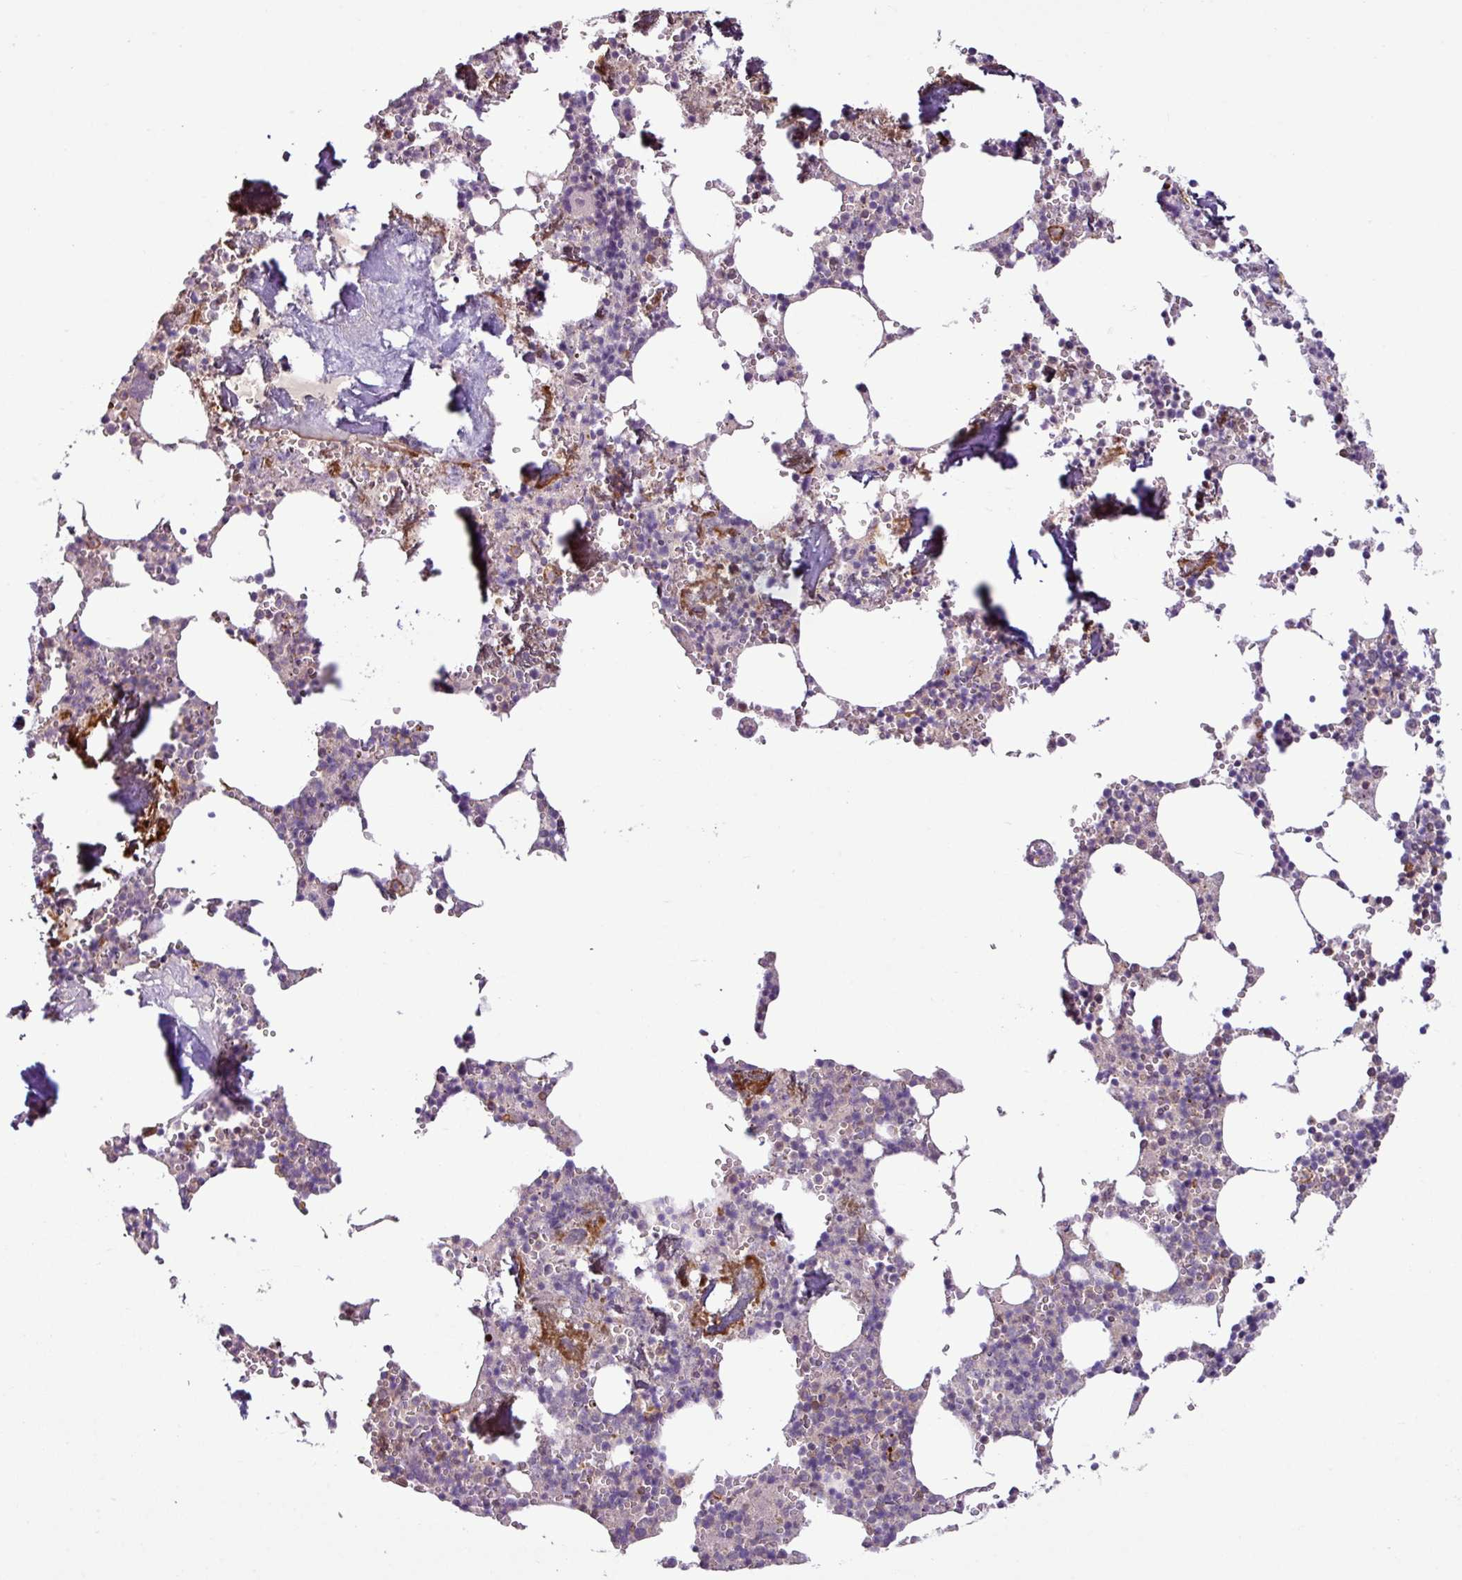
{"staining": {"intensity": "moderate", "quantity": "<25%", "location": "cytoplasmic/membranous"}, "tissue": "bone marrow", "cell_type": "Hematopoietic cells", "image_type": "normal", "snomed": [{"axis": "morphology", "description": "Normal tissue, NOS"}, {"axis": "topography", "description": "Bone marrow"}], "caption": "IHC histopathology image of benign bone marrow: human bone marrow stained using immunohistochemistry (IHC) shows low levels of moderate protein expression localized specifically in the cytoplasmic/membranous of hematopoietic cells, appearing as a cytoplasmic/membranous brown color.", "gene": "ZNF106", "patient": {"sex": "male", "age": 54}}